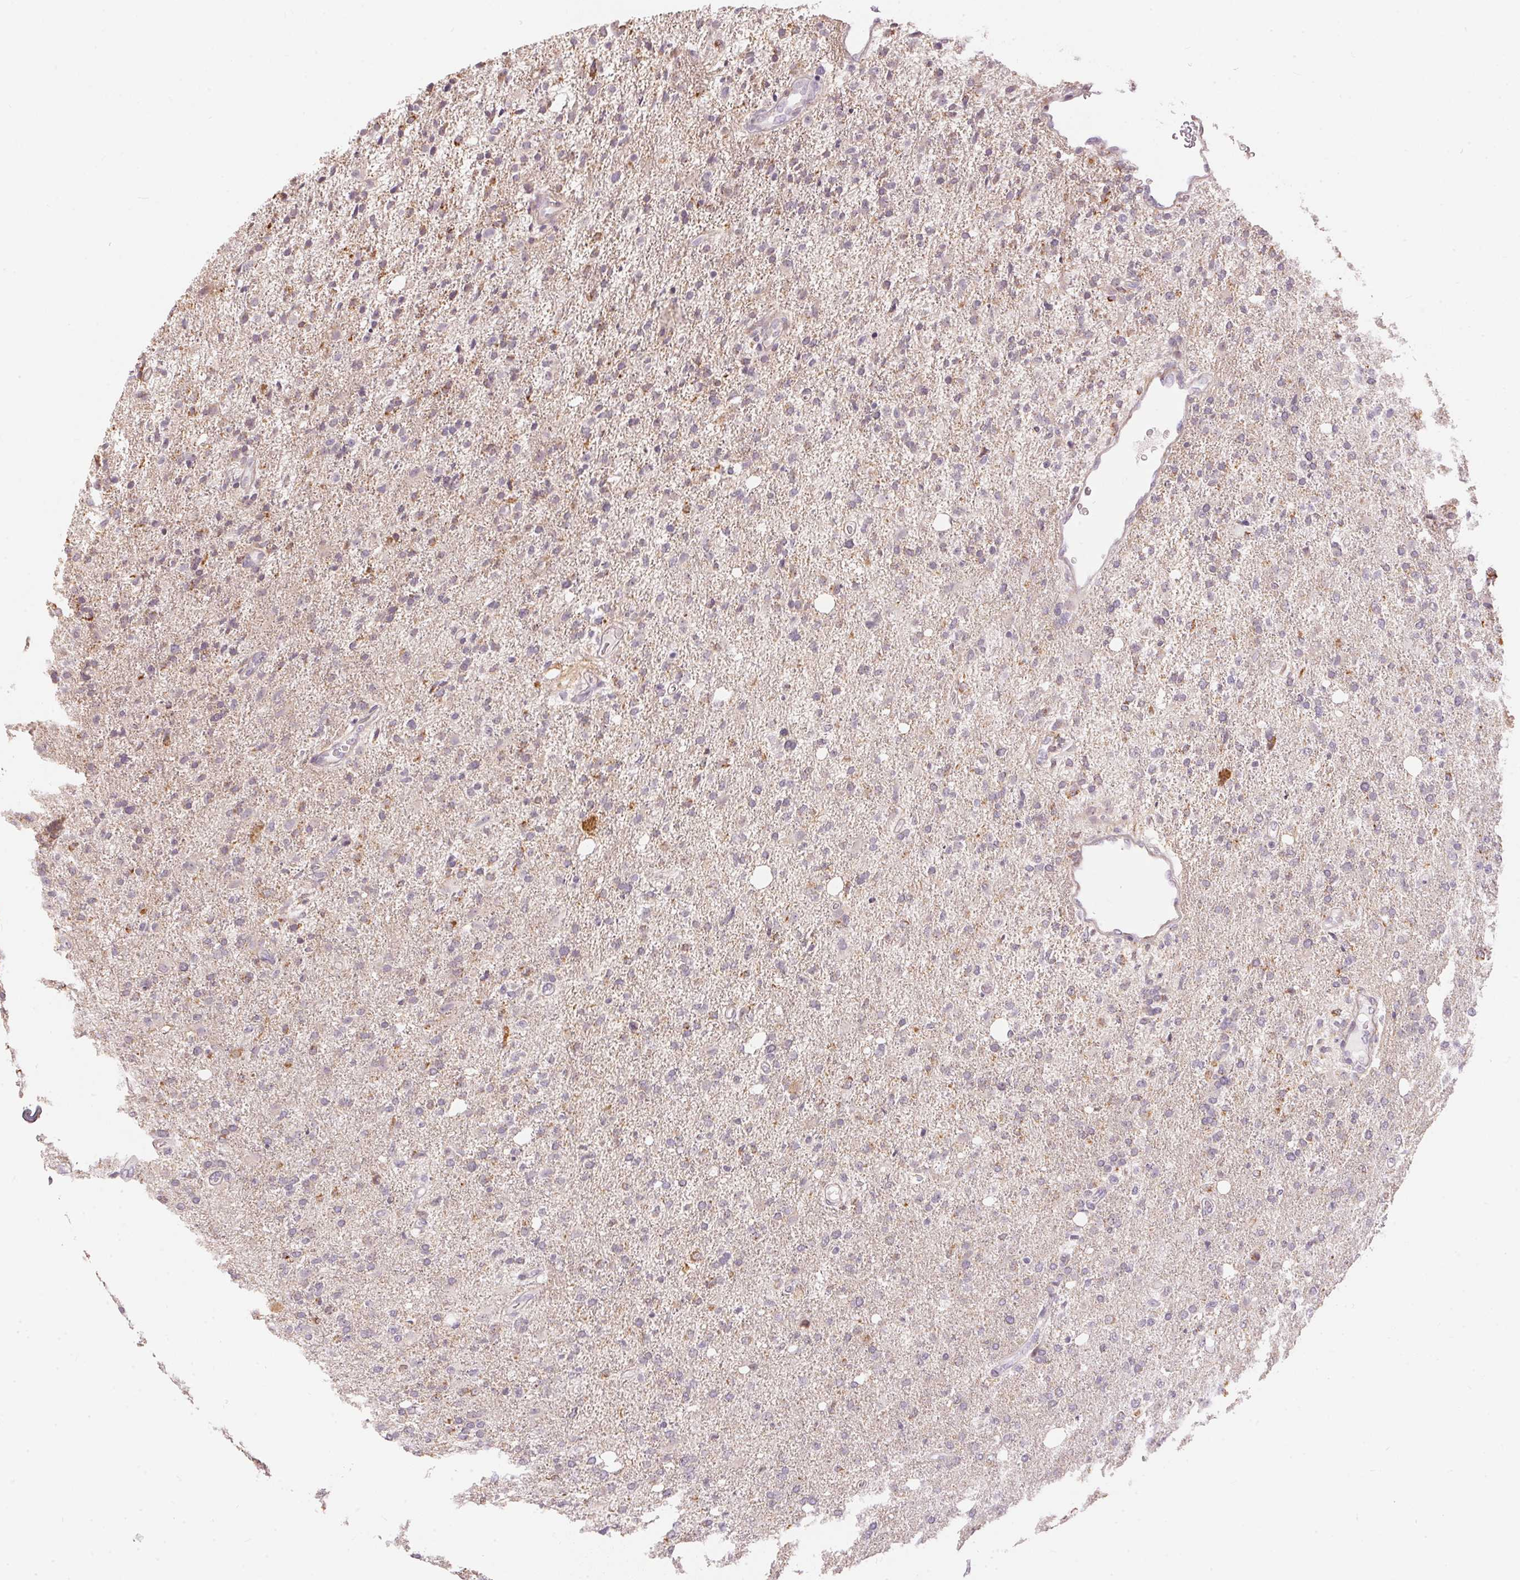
{"staining": {"intensity": "negative", "quantity": "none", "location": "none"}, "tissue": "glioma", "cell_type": "Tumor cells", "image_type": "cancer", "snomed": [{"axis": "morphology", "description": "Glioma, malignant, High grade"}, {"axis": "topography", "description": "Cerebral cortex"}], "caption": "There is no significant staining in tumor cells of glioma. (DAB (3,3'-diaminobenzidine) IHC visualized using brightfield microscopy, high magnification).", "gene": "GDAP1L1", "patient": {"sex": "male", "age": 70}}